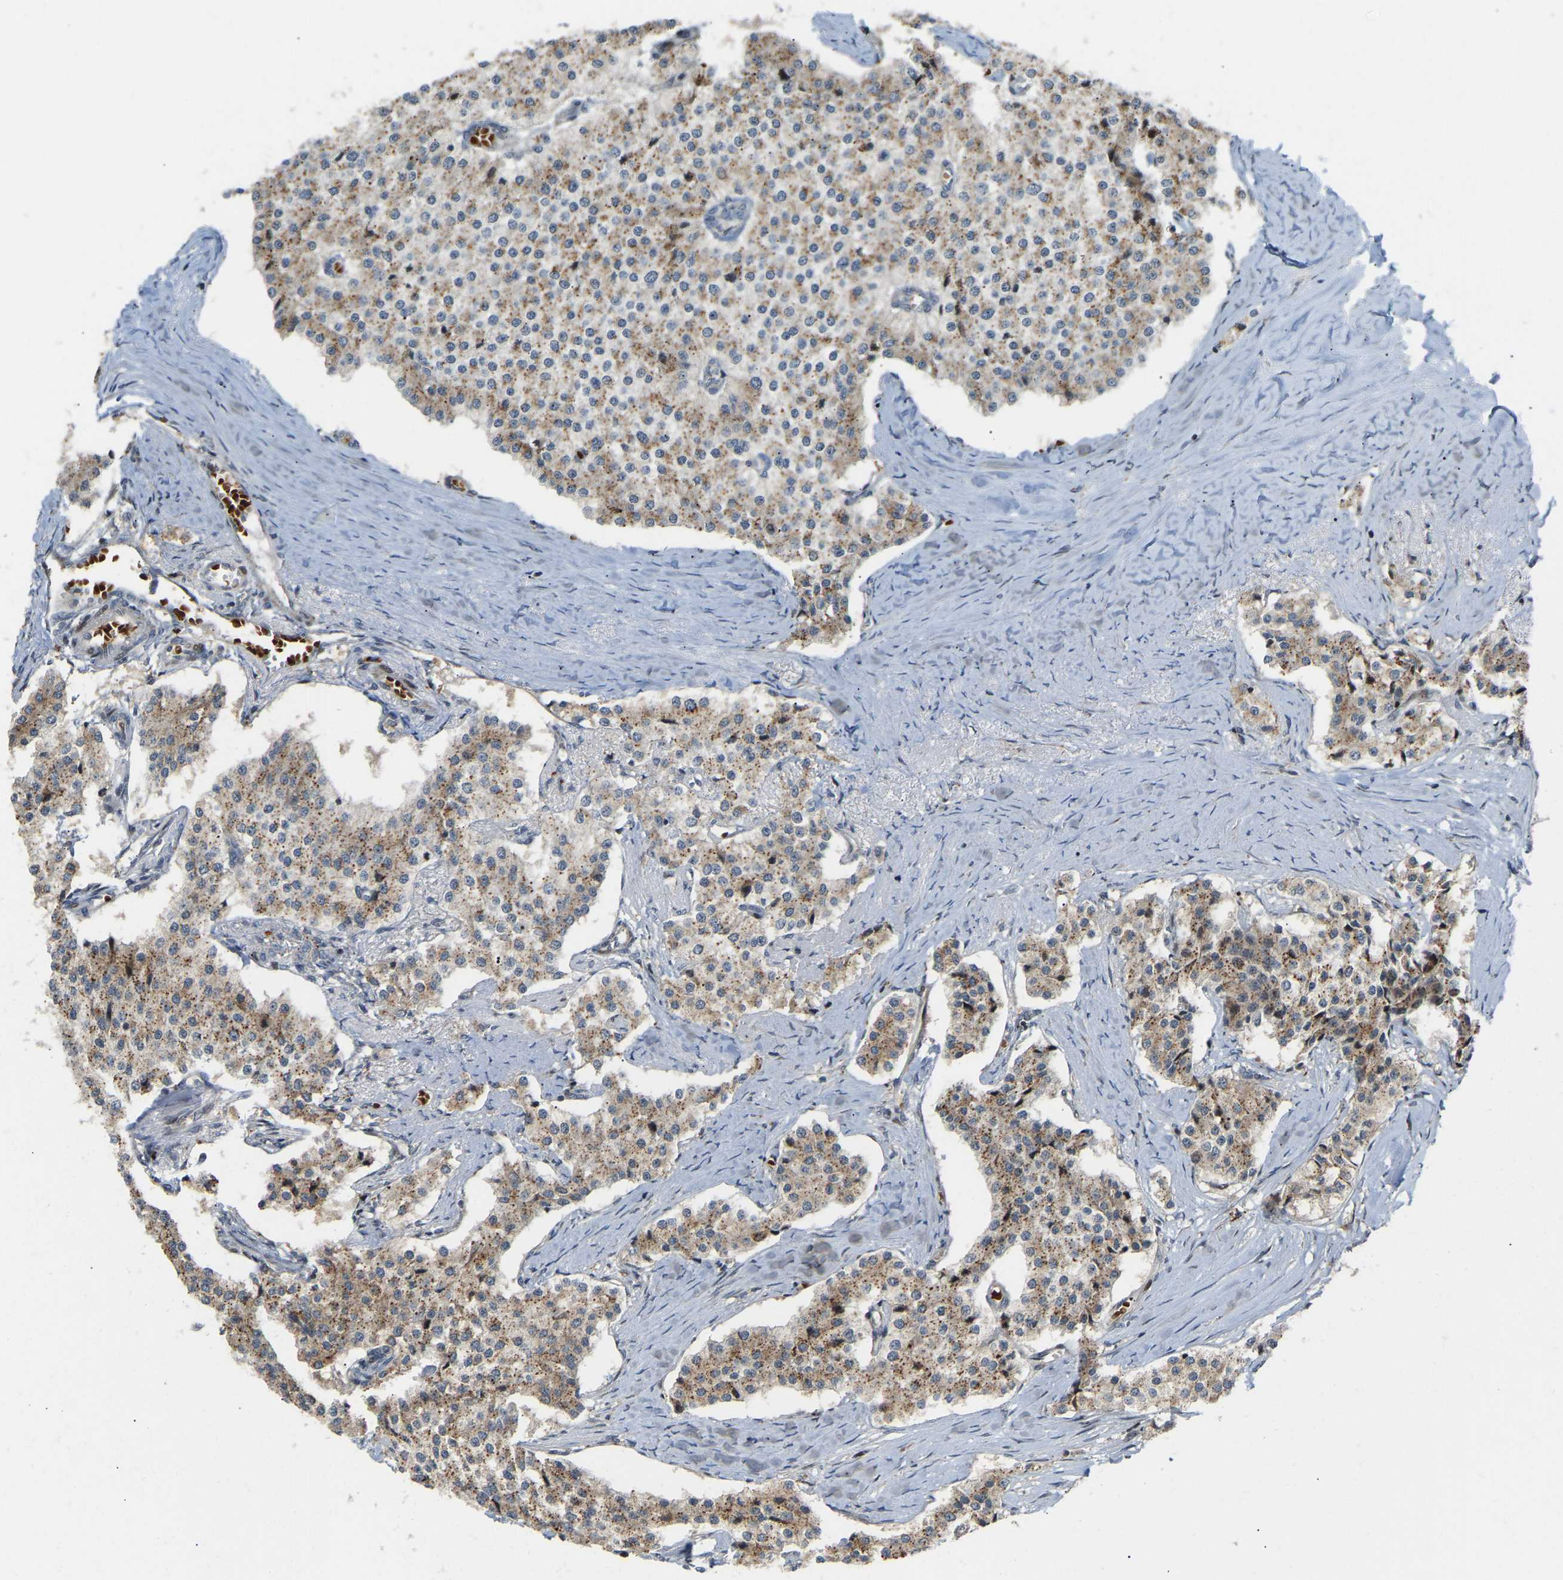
{"staining": {"intensity": "moderate", "quantity": ">75%", "location": "cytoplasmic/membranous"}, "tissue": "carcinoid", "cell_type": "Tumor cells", "image_type": "cancer", "snomed": [{"axis": "morphology", "description": "Carcinoid, malignant, NOS"}, {"axis": "topography", "description": "Colon"}], "caption": "A micrograph of human carcinoid stained for a protein reveals moderate cytoplasmic/membranous brown staining in tumor cells.", "gene": "POGLUT2", "patient": {"sex": "female", "age": 52}}